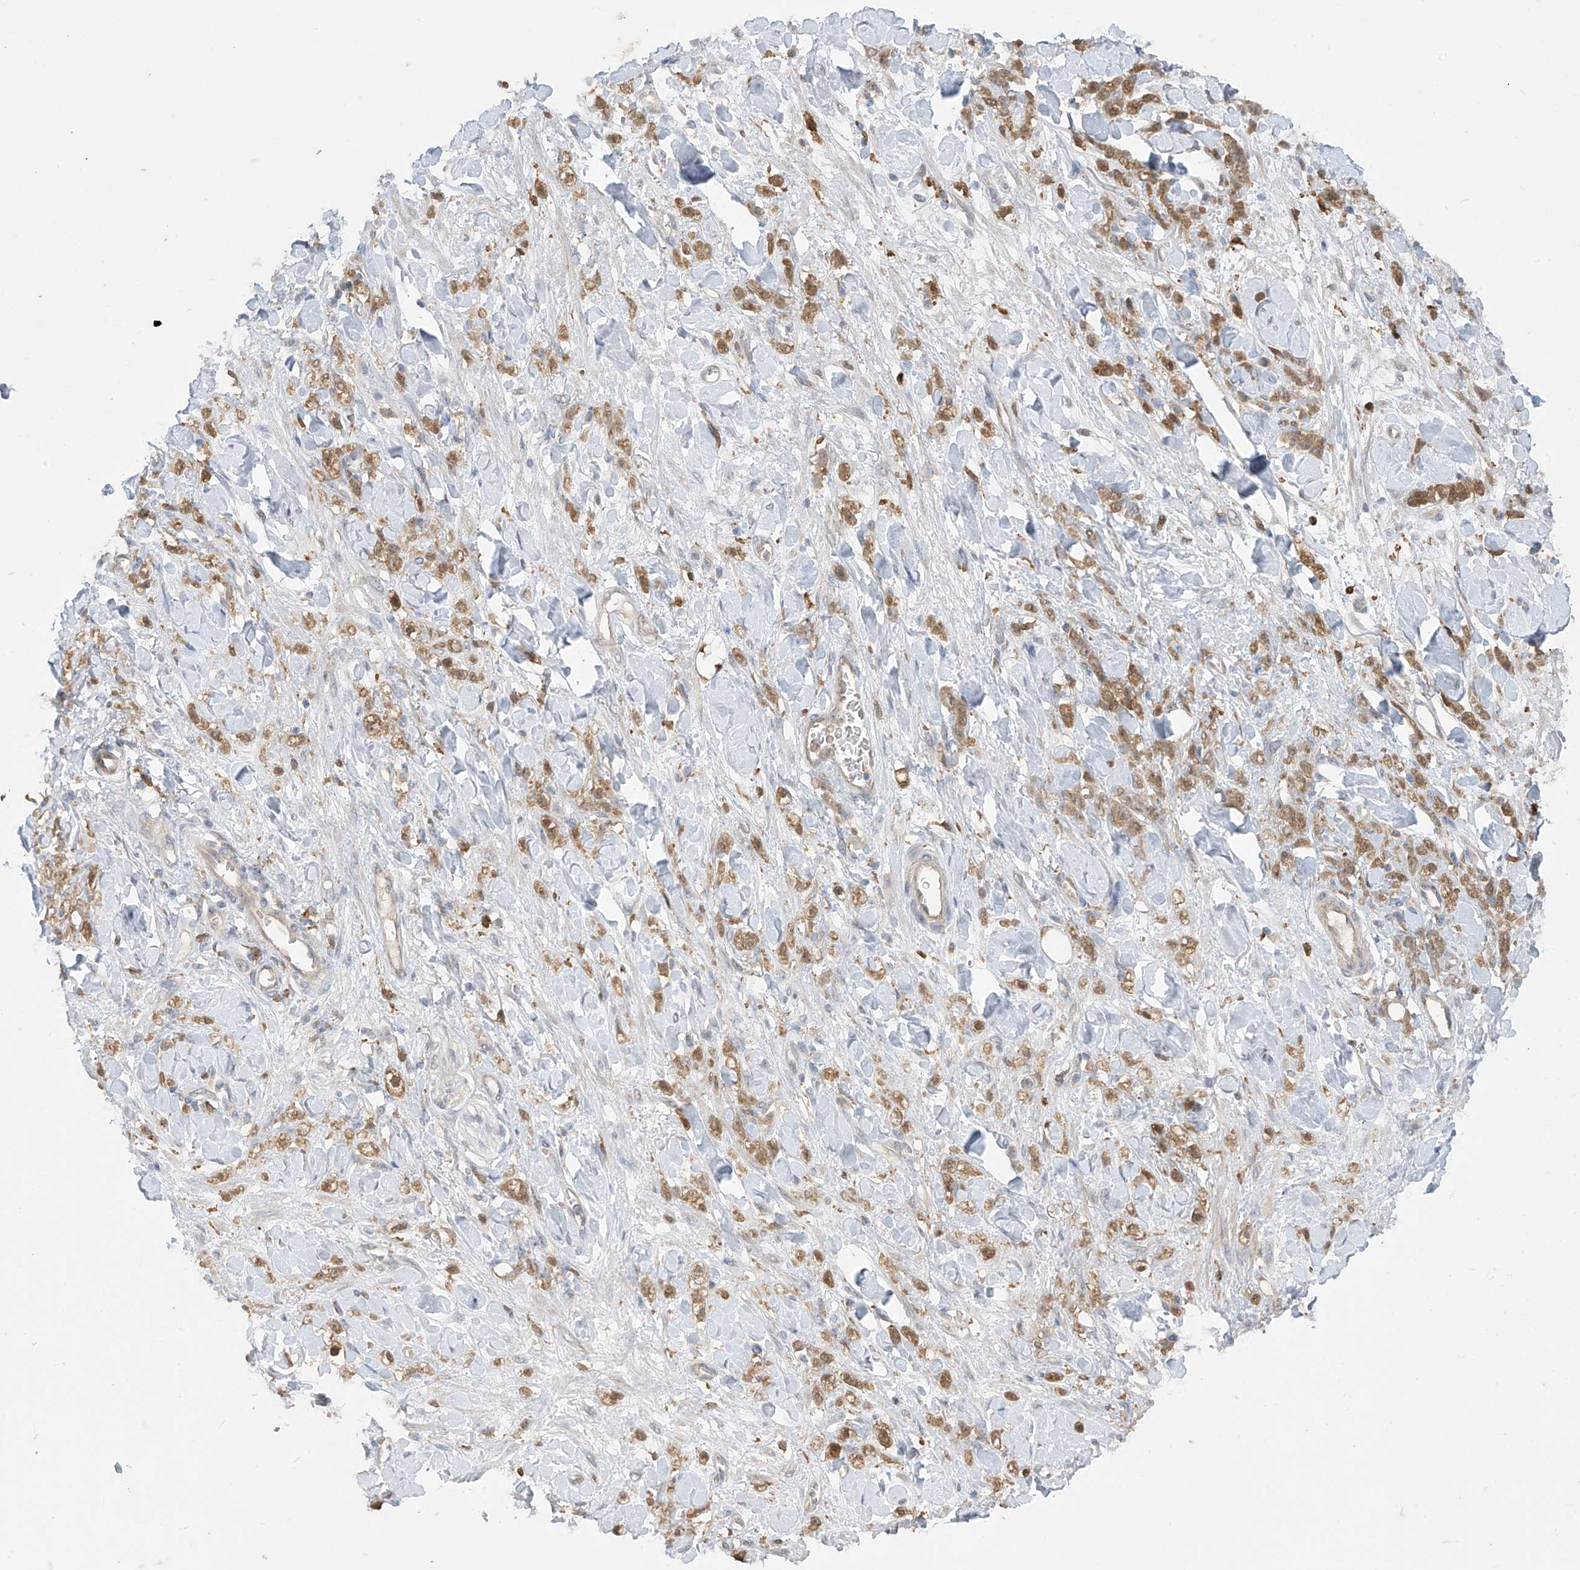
{"staining": {"intensity": "moderate", "quantity": ">75%", "location": "cytoplasmic/membranous"}, "tissue": "stomach cancer", "cell_type": "Tumor cells", "image_type": "cancer", "snomed": [{"axis": "morphology", "description": "Normal tissue, NOS"}, {"axis": "morphology", "description": "Adenocarcinoma, NOS"}, {"axis": "topography", "description": "Stomach"}], "caption": "Protein analysis of stomach cancer tissue reveals moderate cytoplasmic/membranous staining in about >75% of tumor cells. (Brightfield microscopy of DAB IHC at high magnification).", "gene": "IDH1", "patient": {"sex": "male", "age": 82}}